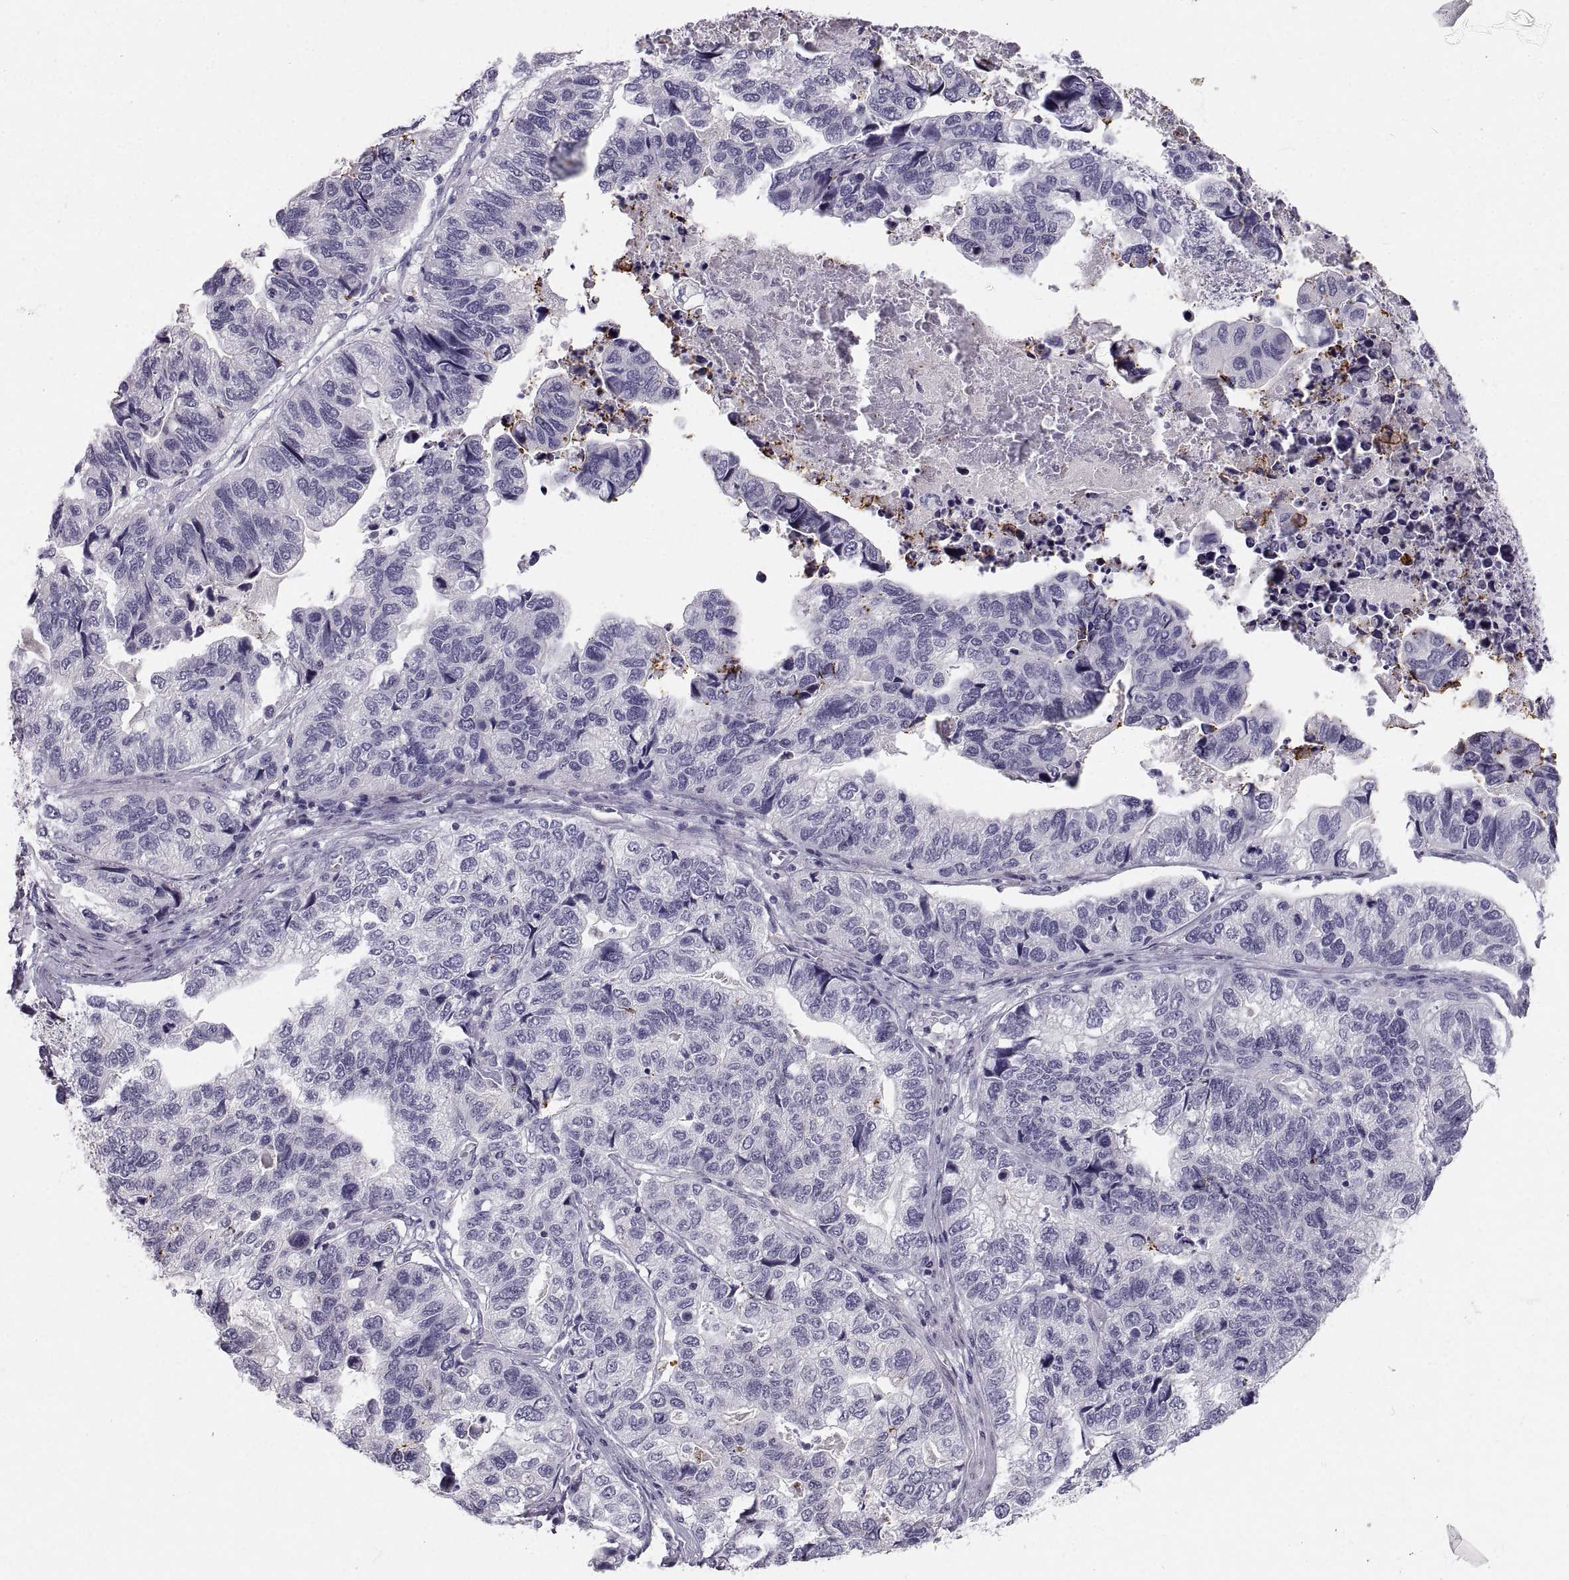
{"staining": {"intensity": "negative", "quantity": "none", "location": "none"}, "tissue": "stomach cancer", "cell_type": "Tumor cells", "image_type": "cancer", "snomed": [{"axis": "morphology", "description": "Adenocarcinoma, NOS"}, {"axis": "topography", "description": "Stomach, upper"}], "caption": "The histopathology image demonstrates no staining of tumor cells in stomach cancer (adenocarcinoma).", "gene": "ZNF185", "patient": {"sex": "female", "age": 67}}